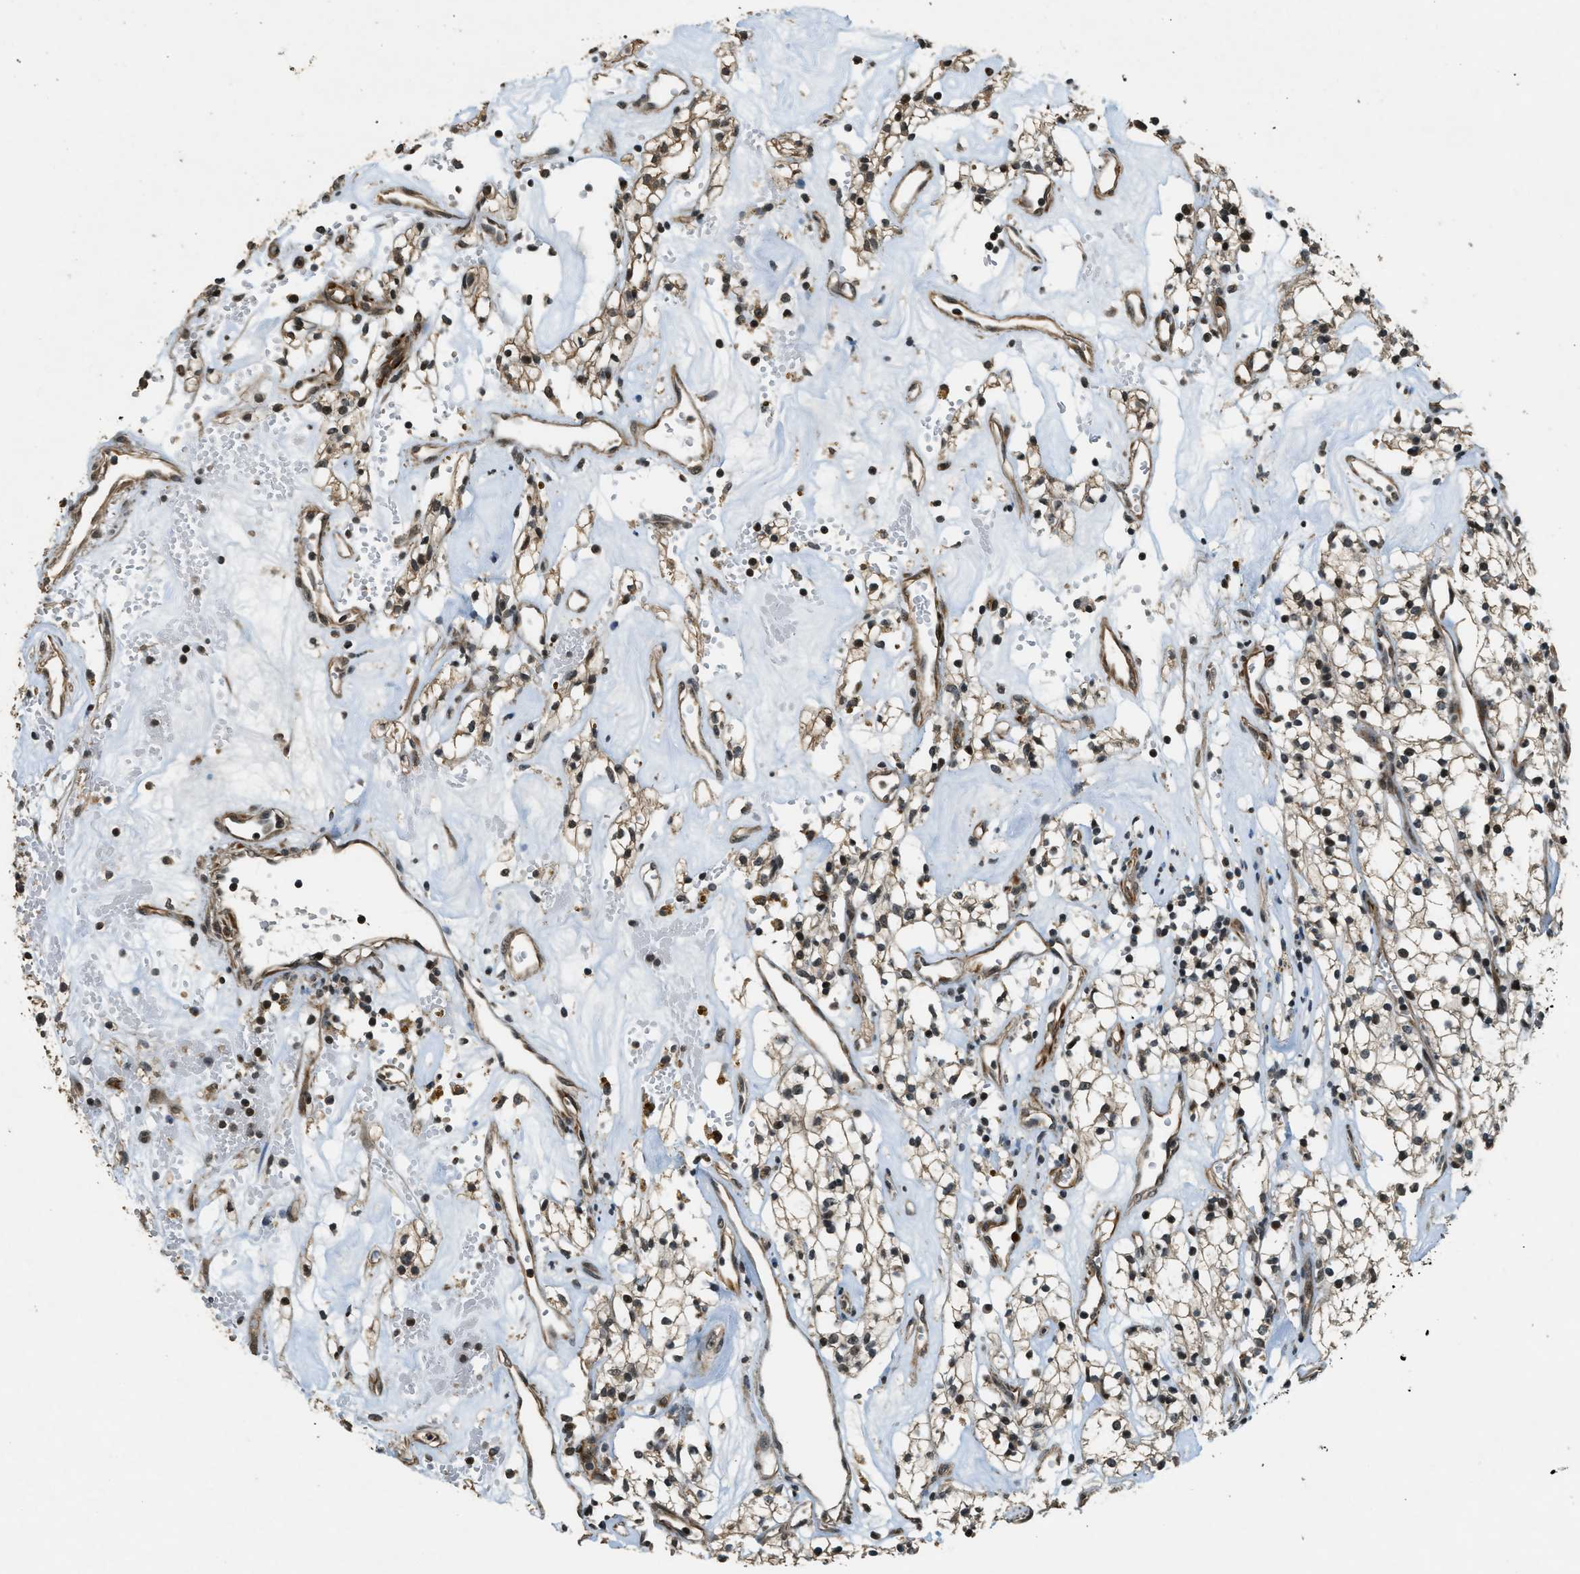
{"staining": {"intensity": "moderate", "quantity": ">75%", "location": "cytoplasmic/membranous,nuclear"}, "tissue": "renal cancer", "cell_type": "Tumor cells", "image_type": "cancer", "snomed": [{"axis": "morphology", "description": "Adenocarcinoma, NOS"}, {"axis": "topography", "description": "Kidney"}], "caption": "Protein expression analysis of adenocarcinoma (renal) exhibits moderate cytoplasmic/membranous and nuclear expression in approximately >75% of tumor cells.", "gene": "MED21", "patient": {"sex": "male", "age": 59}}